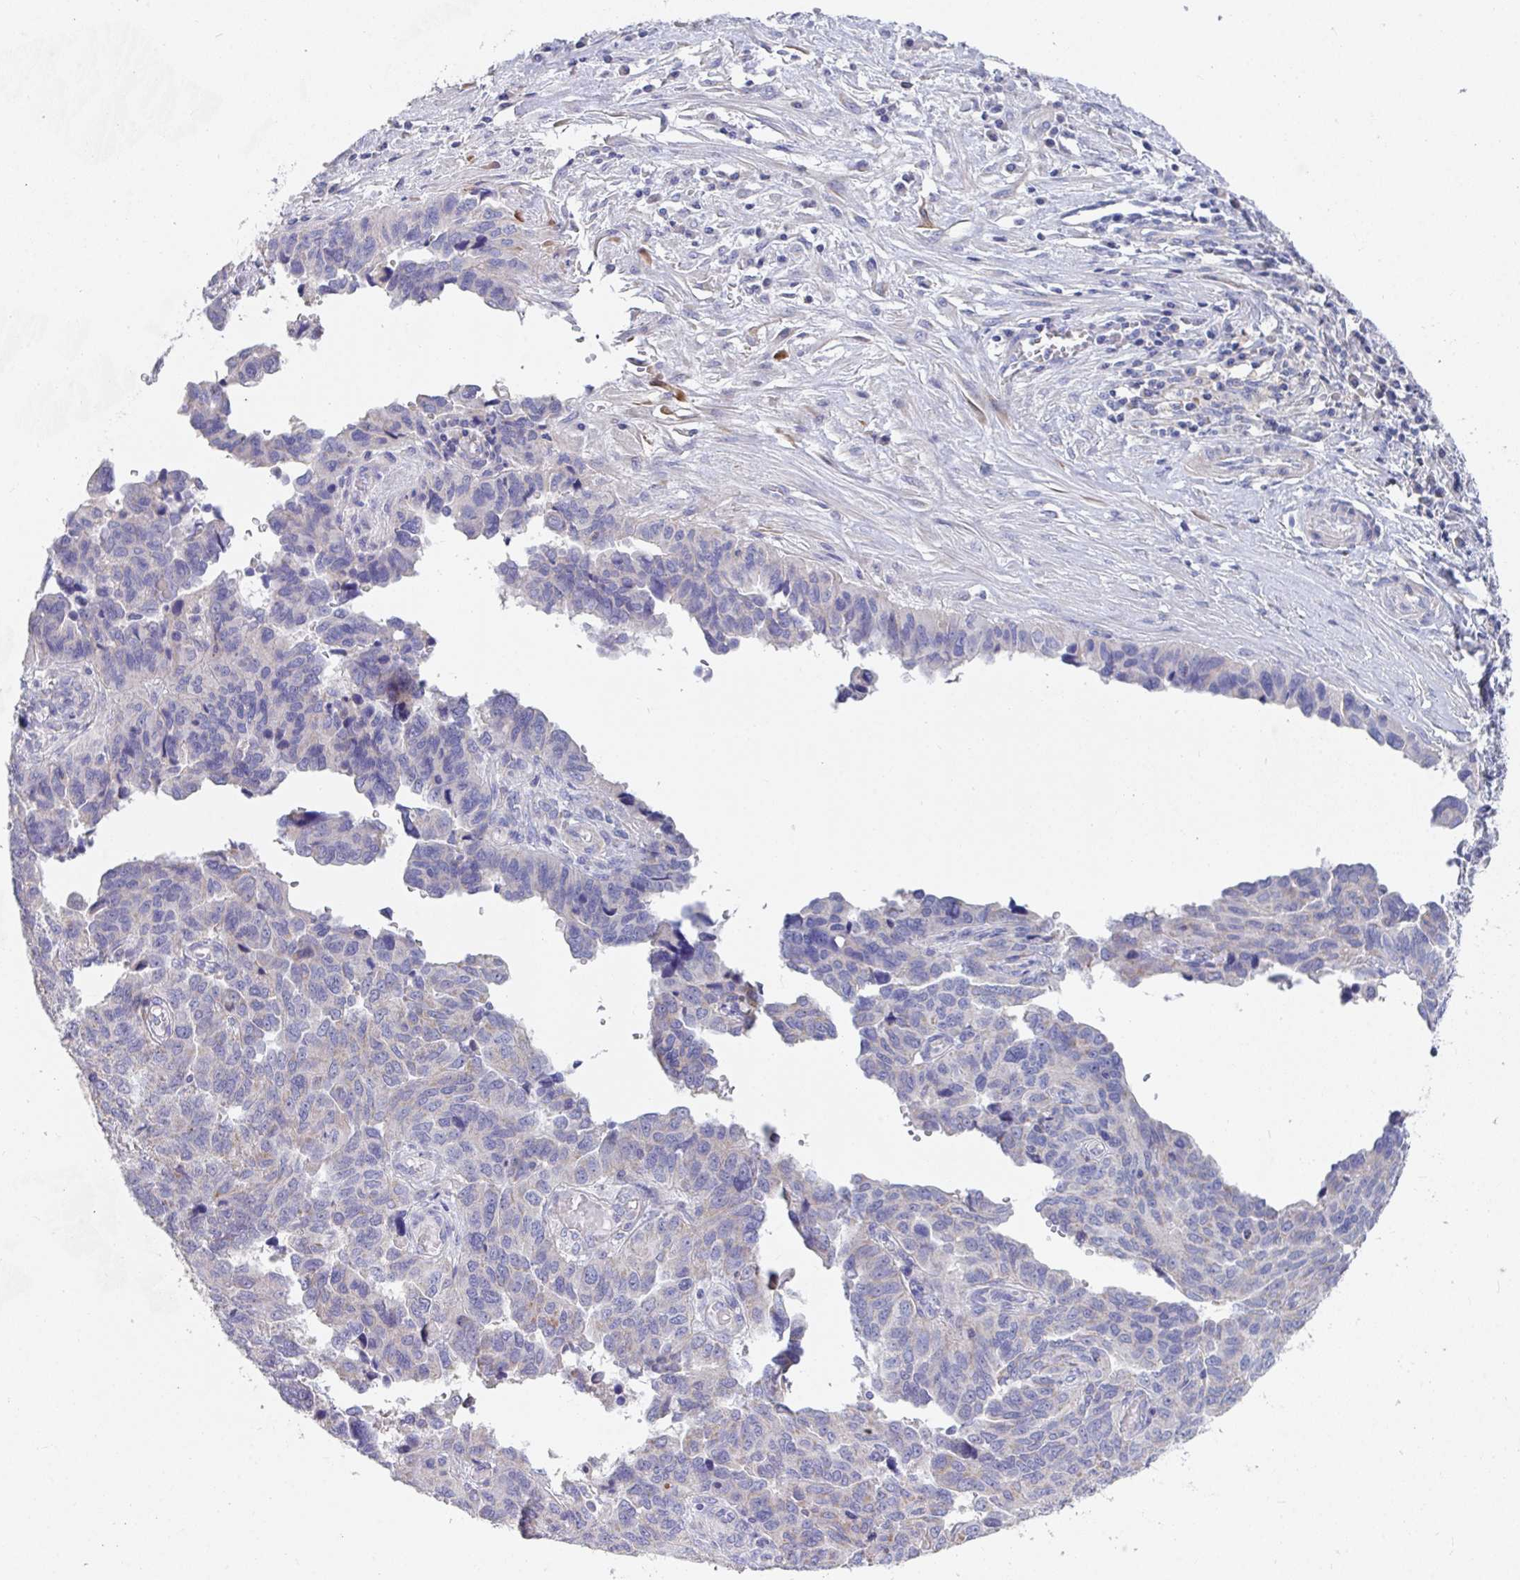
{"staining": {"intensity": "negative", "quantity": "none", "location": "none"}, "tissue": "ovarian cancer", "cell_type": "Tumor cells", "image_type": "cancer", "snomed": [{"axis": "morphology", "description": "Cystadenocarcinoma, serous, NOS"}, {"axis": "topography", "description": "Ovary"}], "caption": "A high-resolution image shows IHC staining of ovarian cancer, which demonstrates no significant positivity in tumor cells.", "gene": "ZNF561", "patient": {"sex": "female", "age": 64}}